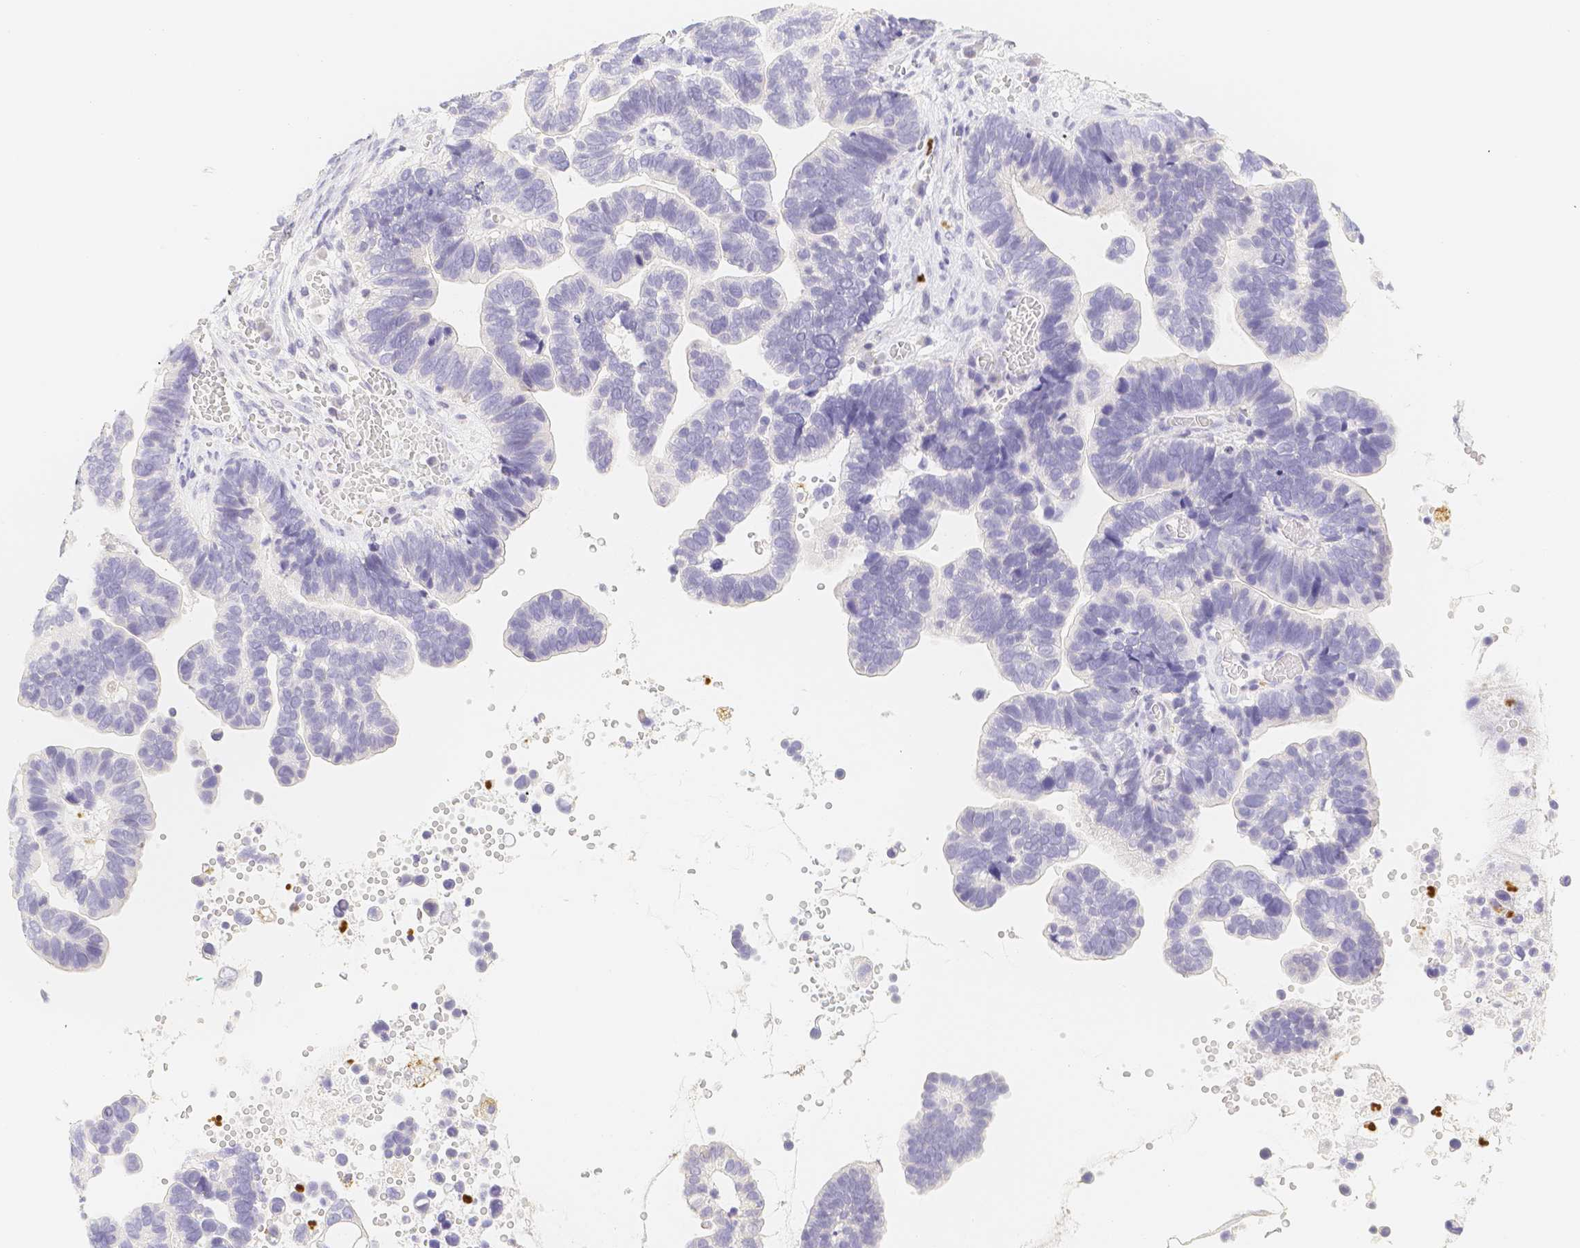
{"staining": {"intensity": "negative", "quantity": "none", "location": "none"}, "tissue": "ovarian cancer", "cell_type": "Tumor cells", "image_type": "cancer", "snomed": [{"axis": "morphology", "description": "Cystadenocarcinoma, serous, NOS"}, {"axis": "topography", "description": "Ovary"}], "caption": "IHC micrograph of serous cystadenocarcinoma (ovarian) stained for a protein (brown), which displays no positivity in tumor cells.", "gene": "PADI4", "patient": {"sex": "female", "age": 56}}